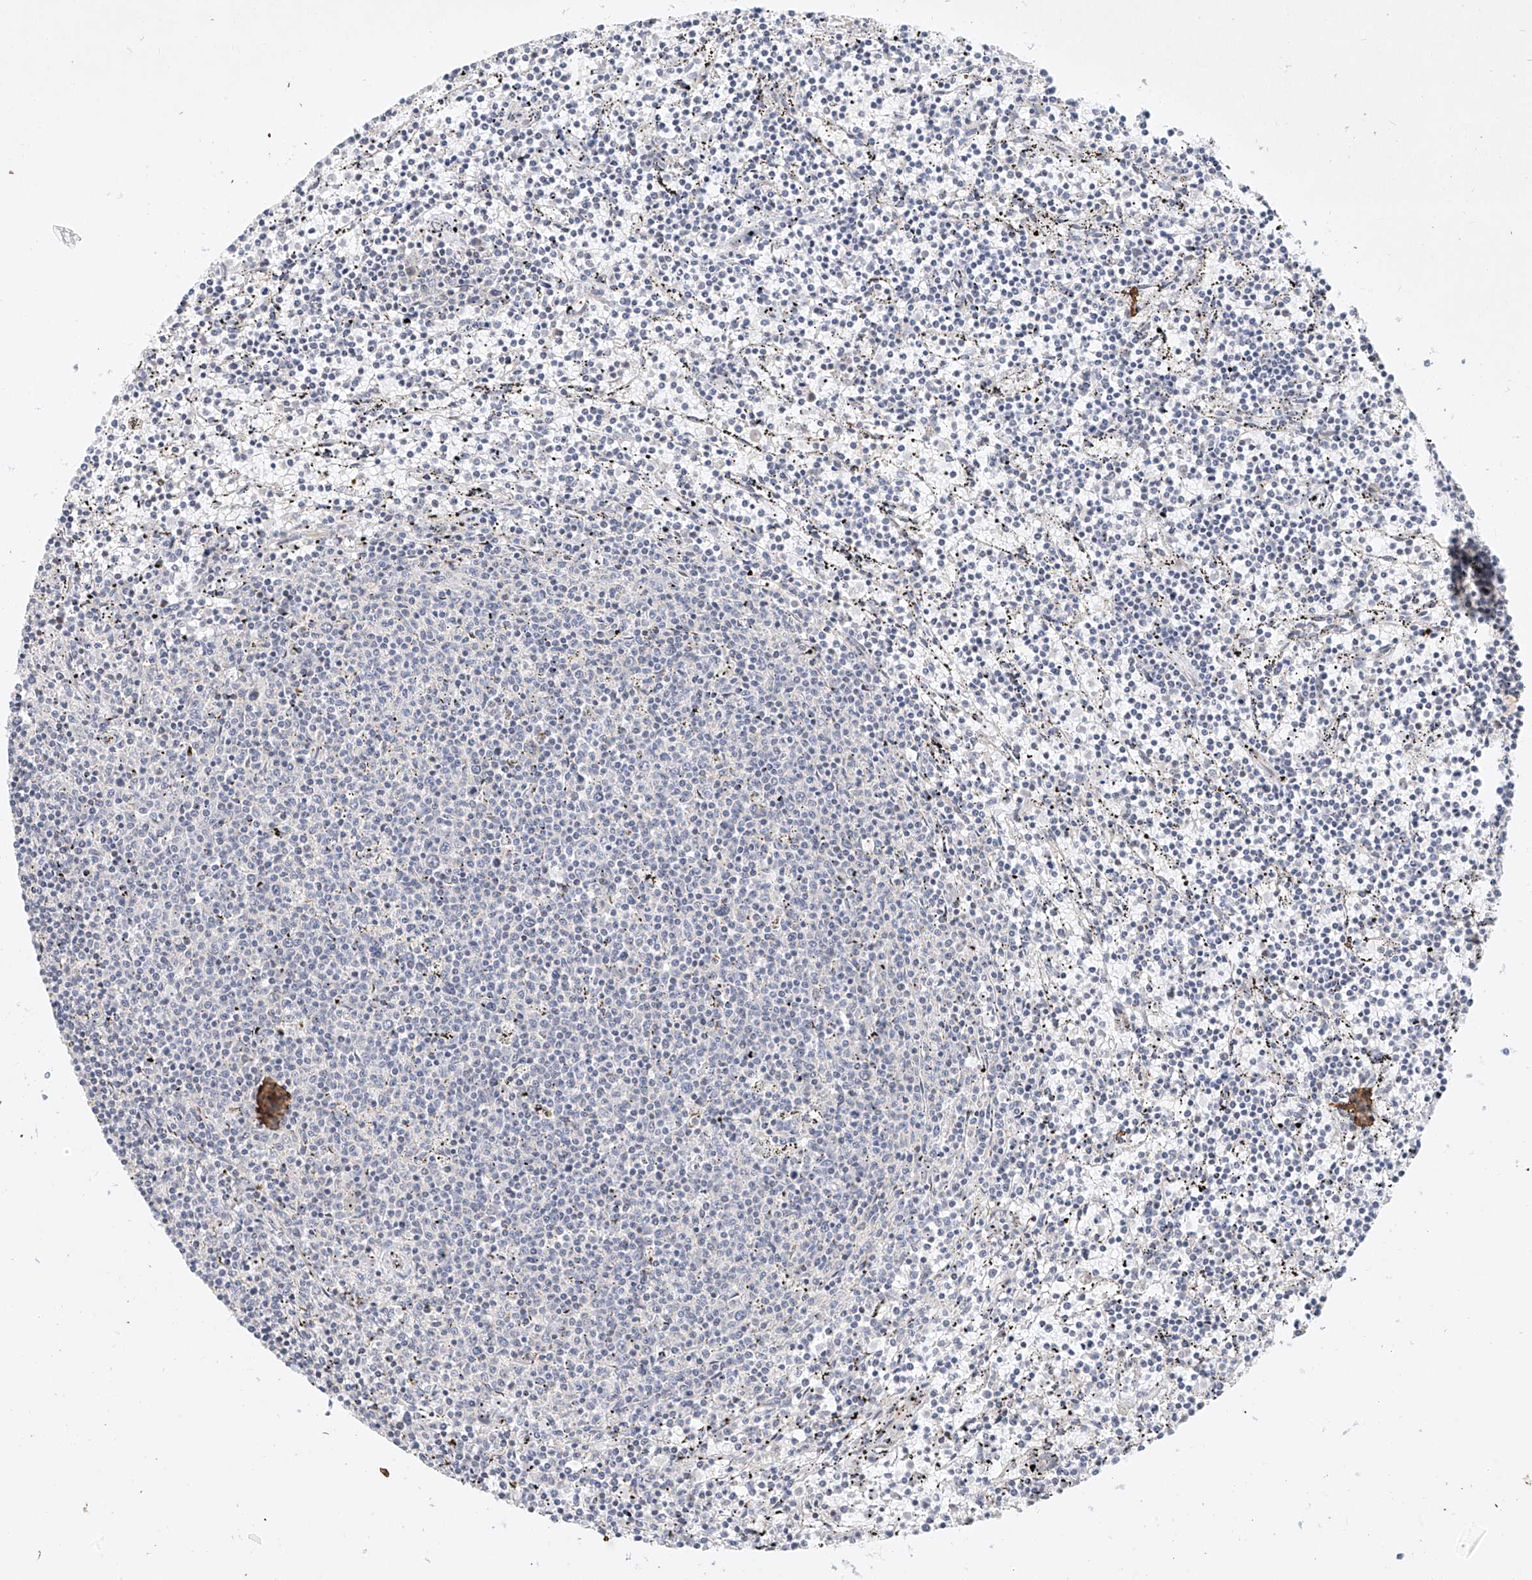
{"staining": {"intensity": "negative", "quantity": "none", "location": "none"}, "tissue": "lymphoma", "cell_type": "Tumor cells", "image_type": "cancer", "snomed": [{"axis": "morphology", "description": "Malignant lymphoma, non-Hodgkin's type, Low grade"}, {"axis": "topography", "description": "Spleen"}], "caption": "This is a histopathology image of immunohistochemistry staining of low-grade malignant lymphoma, non-Hodgkin's type, which shows no staining in tumor cells.", "gene": "TASP1", "patient": {"sex": "female", "age": 50}}